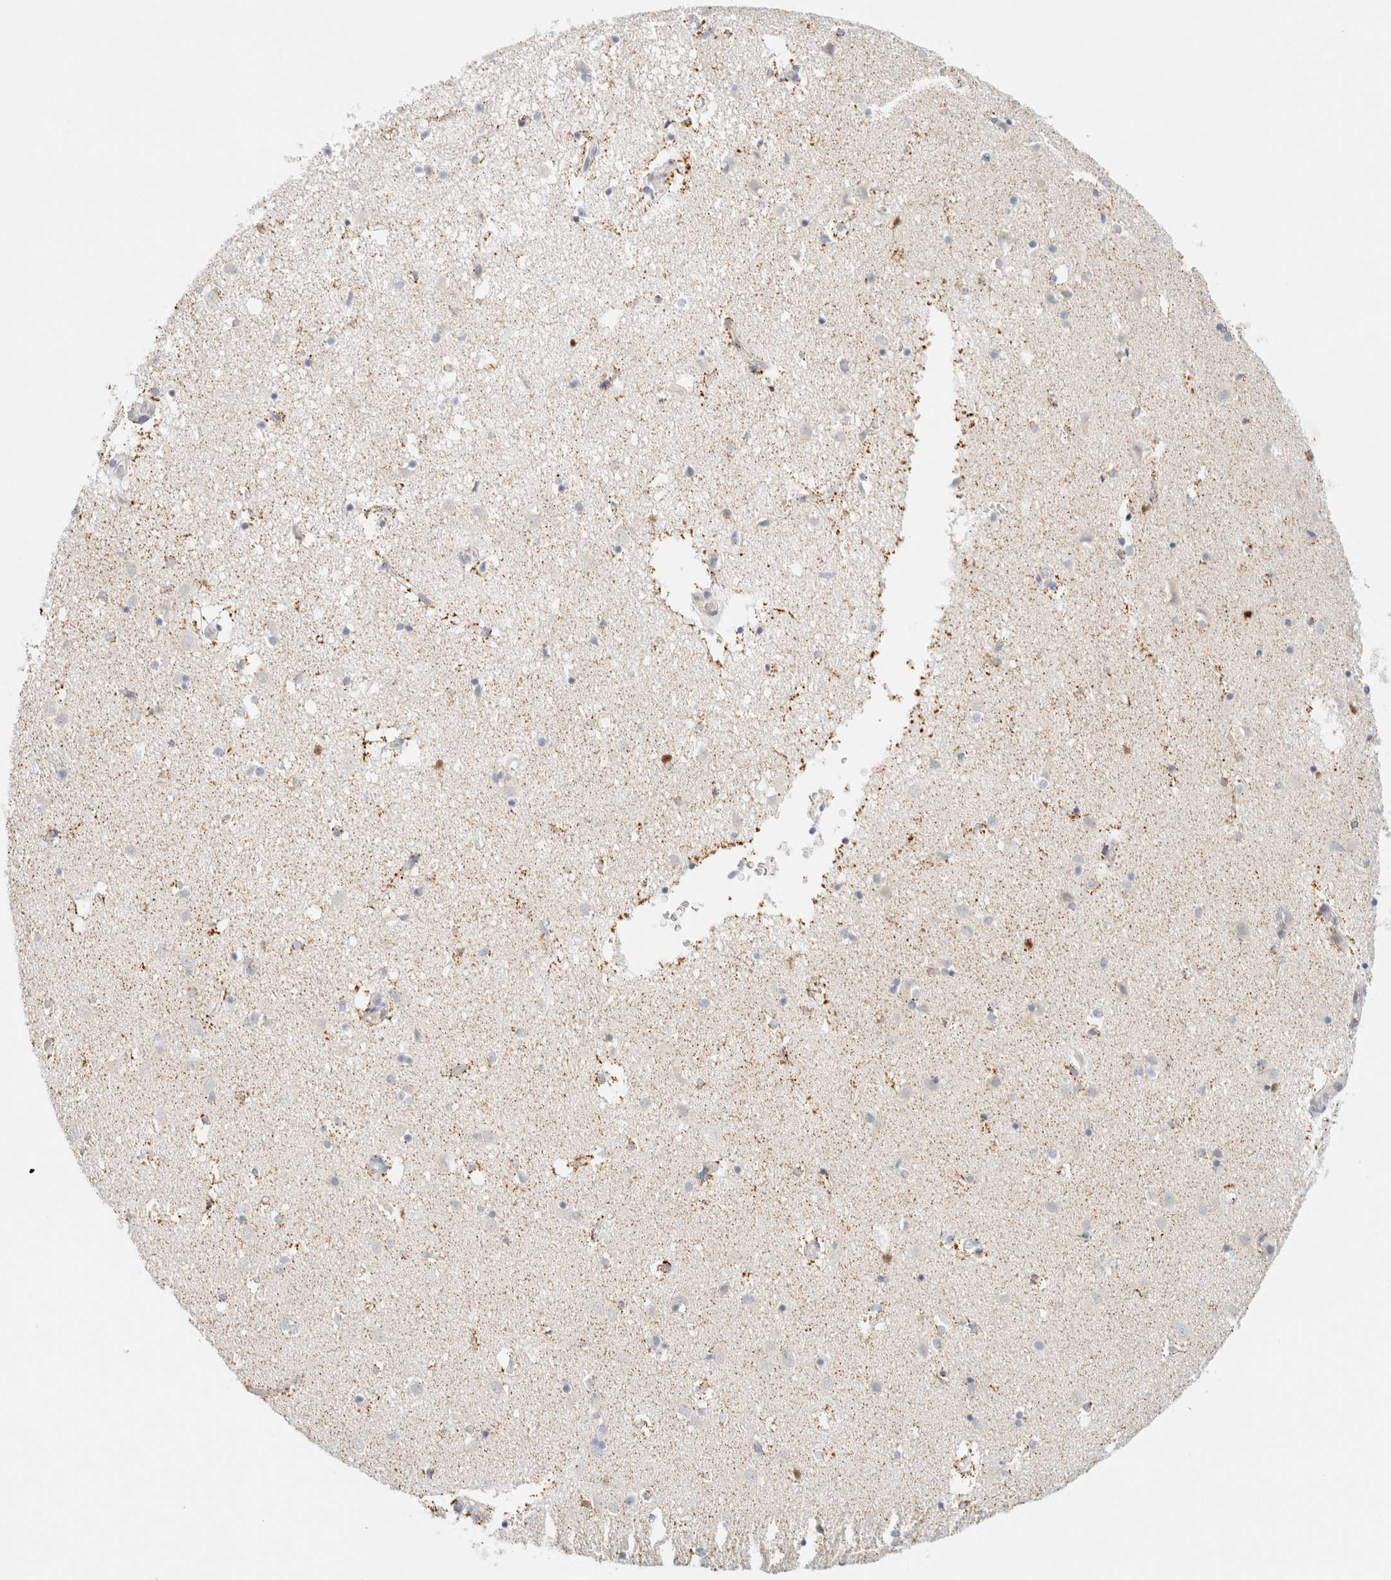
{"staining": {"intensity": "weak", "quantity": "<25%", "location": "cytoplasmic/membranous,nuclear"}, "tissue": "caudate", "cell_type": "Glial cells", "image_type": "normal", "snomed": [{"axis": "morphology", "description": "Normal tissue, NOS"}, {"axis": "topography", "description": "Lateral ventricle wall"}], "caption": "Benign caudate was stained to show a protein in brown. There is no significant staining in glial cells.", "gene": "KRT20", "patient": {"sex": "male", "age": 70}}